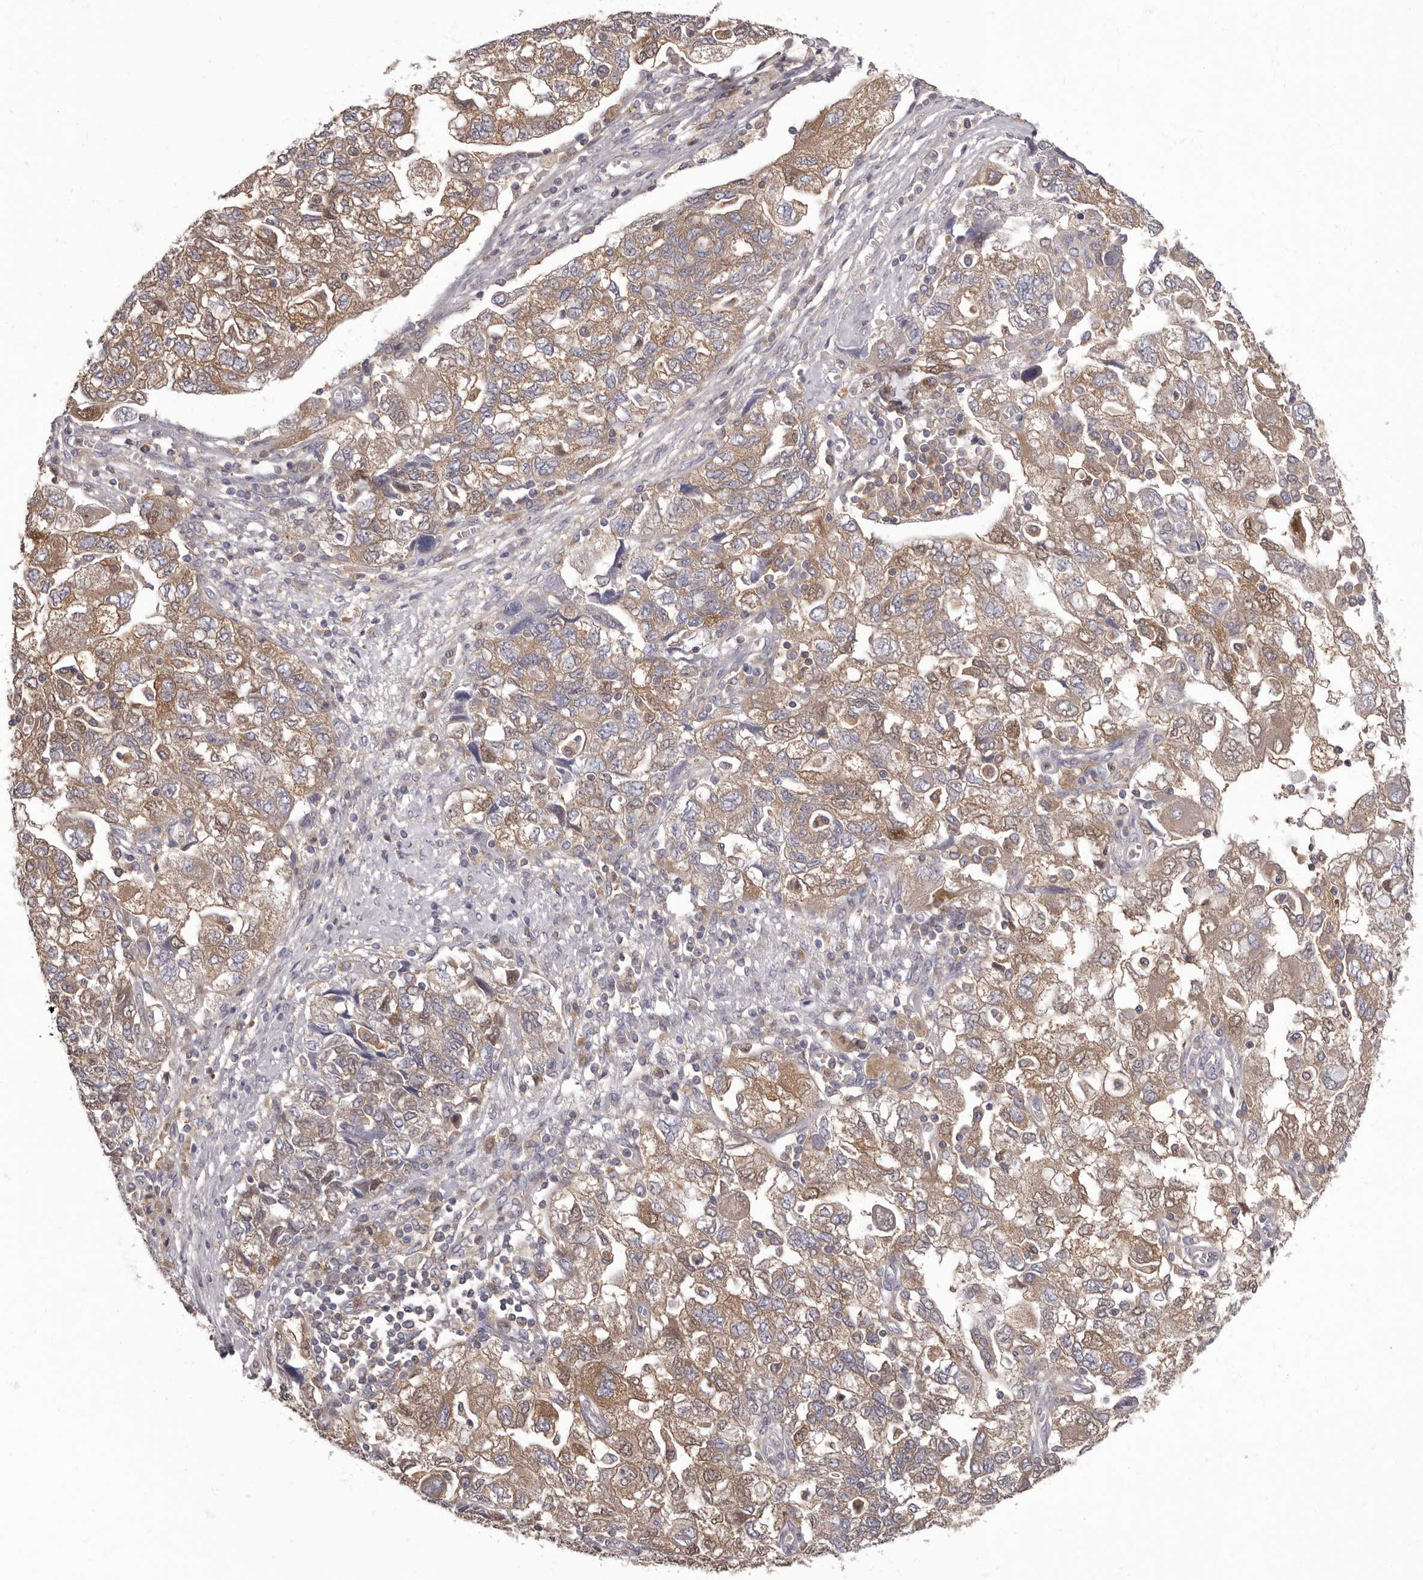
{"staining": {"intensity": "moderate", "quantity": ">75%", "location": "cytoplasmic/membranous"}, "tissue": "ovarian cancer", "cell_type": "Tumor cells", "image_type": "cancer", "snomed": [{"axis": "morphology", "description": "Carcinoma, NOS"}, {"axis": "morphology", "description": "Cystadenocarcinoma, serous, NOS"}, {"axis": "topography", "description": "Ovary"}], "caption": "Protein expression by immunohistochemistry (IHC) demonstrates moderate cytoplasmic/membranous positivity in approximately >75% of tumor cells in ovarian cancer.", "gene": "APEH", "patient": {"sex": "female", "age": 69}}